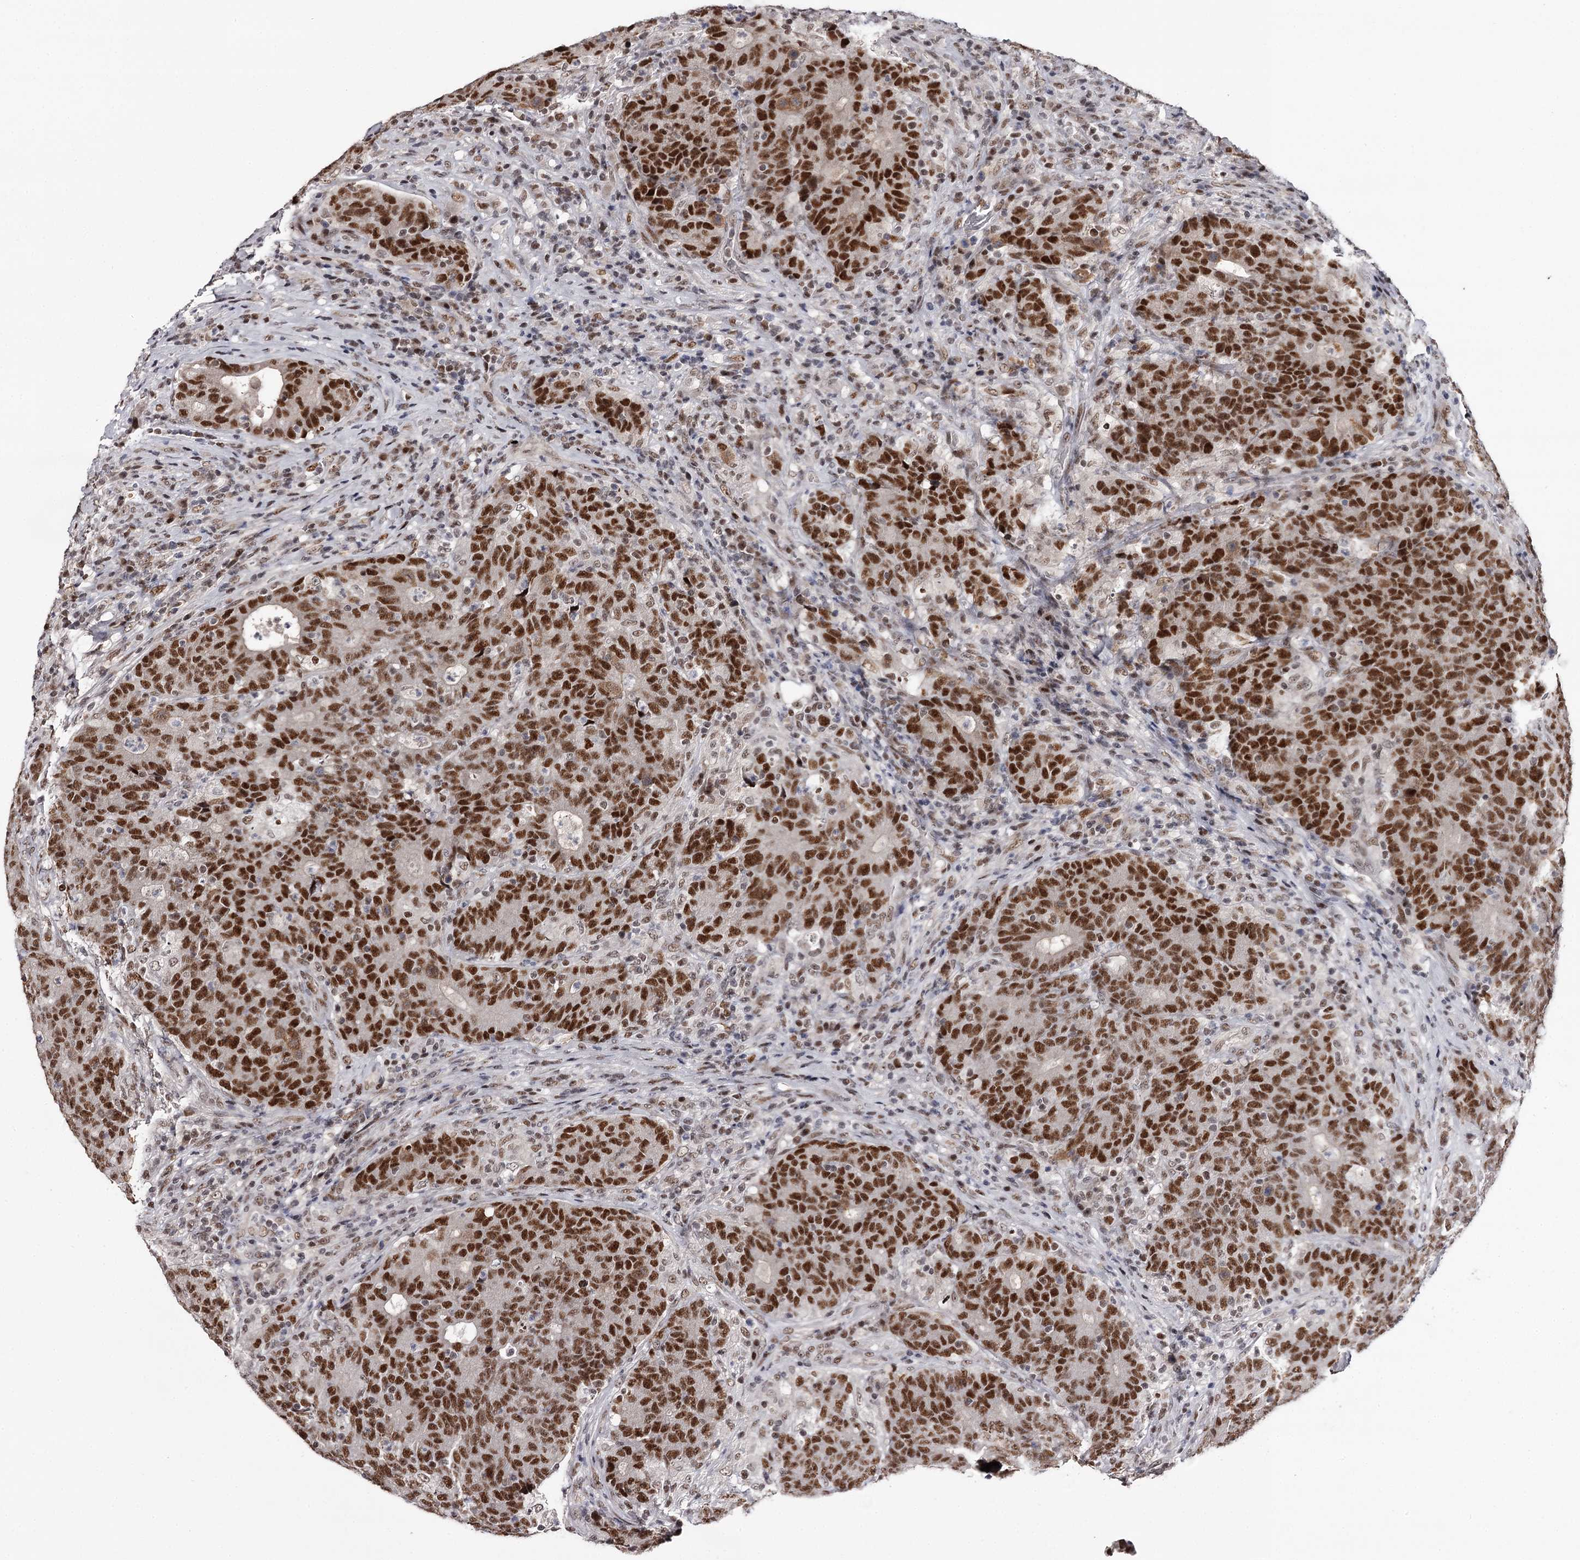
{"staining": {"intensity": "strong", "quantity": ">75%", "location": "nuclear"}, "tissue": "colorectal cancer", "cell_type": "Tumor cells", "image_type": "cancer", "snomed": [{"axis": "morphology", "description": "Adenocarcinoma, NOS"}, {"axis": "topography", "description": "Colon"}], "caption": "High-magnification brightfield microscopy of adenocarcinoma (colorectal) stained with DAB (3,3'-diaminobenzidine) (brown) and counterstained with hematoxylin (blue). tumor cells exhibit strong nuclear staining is present in about>75% of cells.", "gene": "TTC33", "patient": {"sex": "female", "age": 75}}